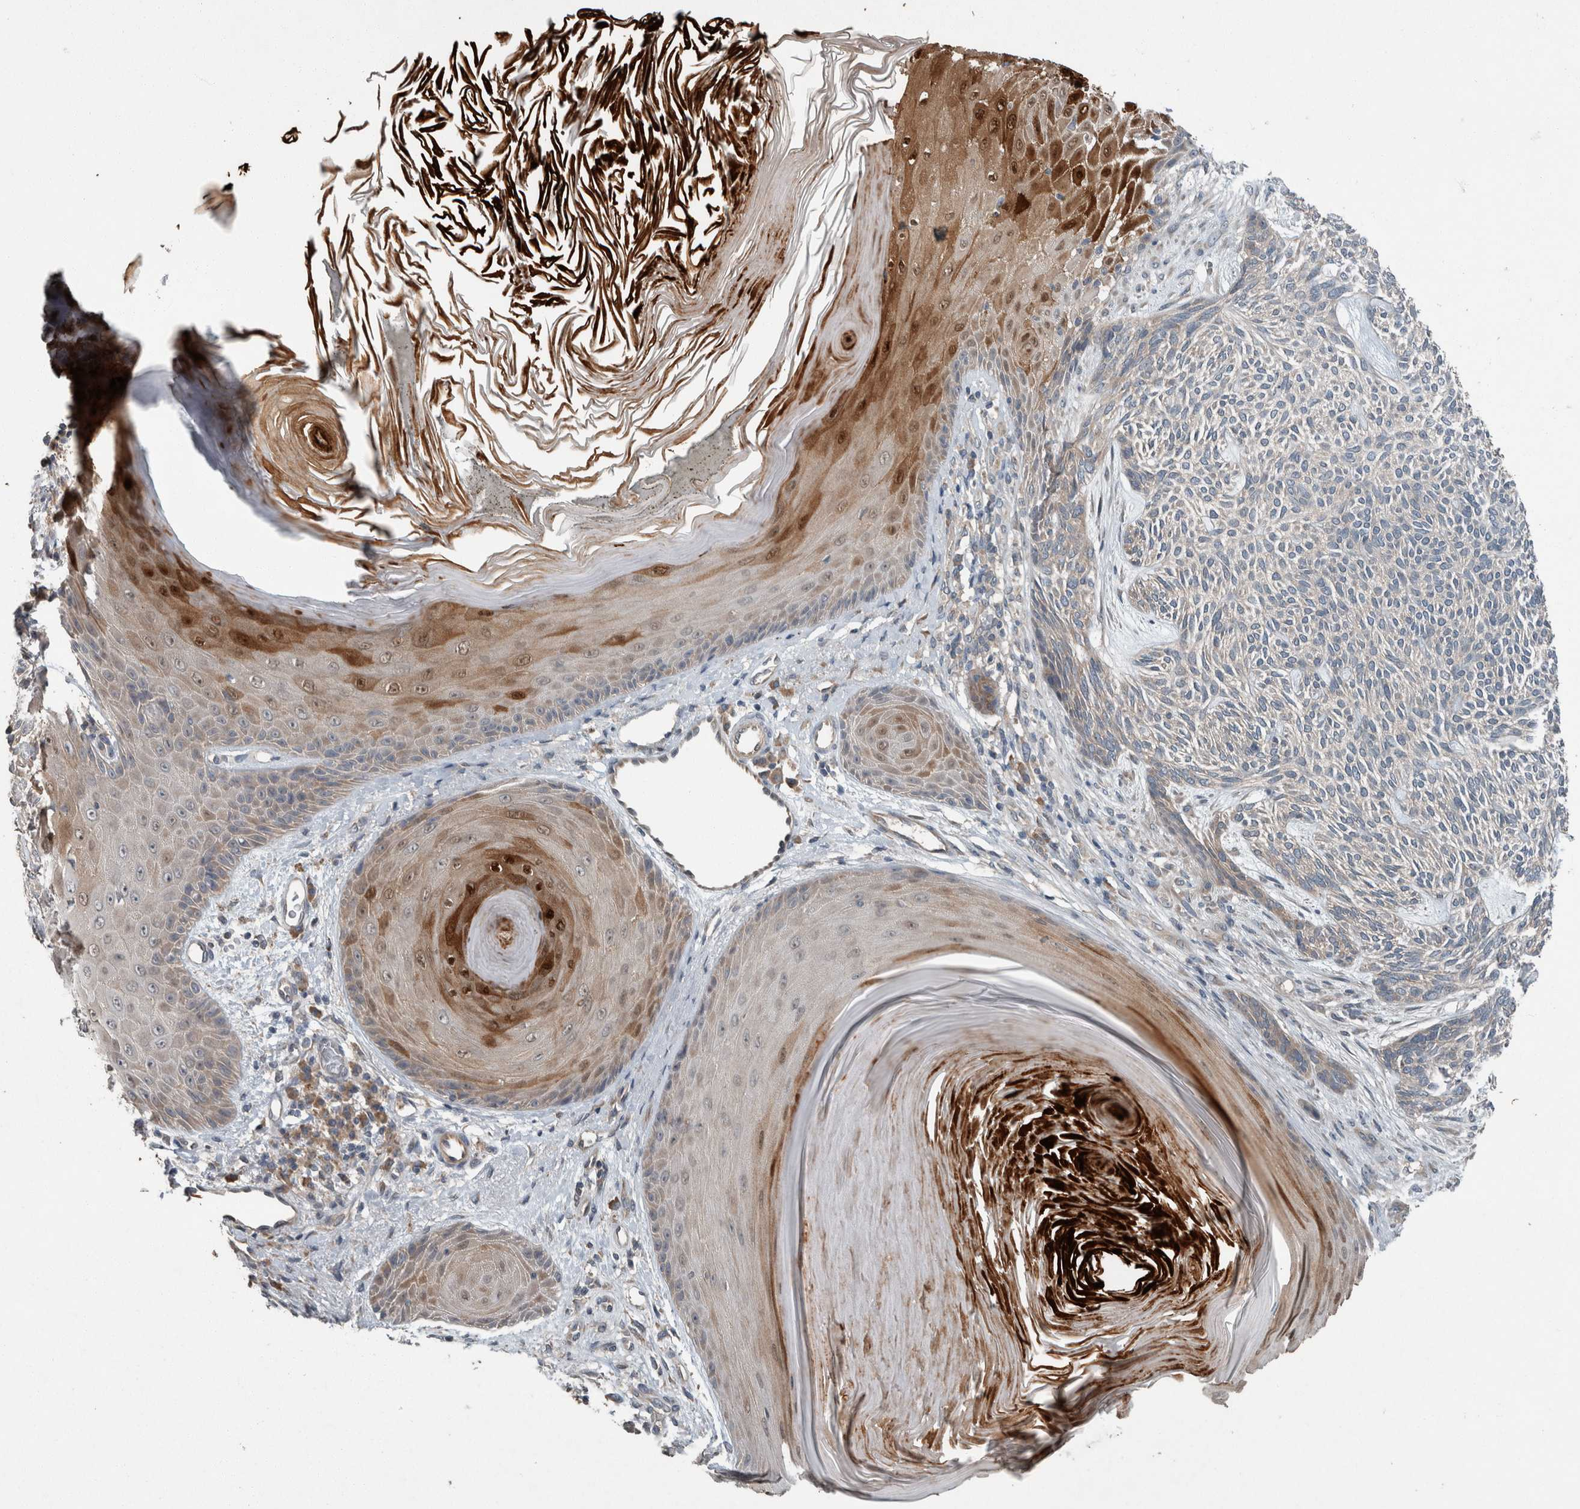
{"staining": {"intensity": "negative", "quantity": "none", "location": "none"}, "tissue": "skin cancer", "cell_type": "Tumor cells", "image_type": "cancer", "snomed": [{"axis": "morphology", "description": "Basal cell carcinoma"}, {"axis": "topography", "description": "Skin"}], "caption": "Immunohistochemistry of skin cancer (basal cell carcinoma) shows no positivity in tumor cells. (Brightfield microscopy of DAB IHC at high magnification).", "gene": "KNTC1", "patient": {"sex": "male", "age": 55}}